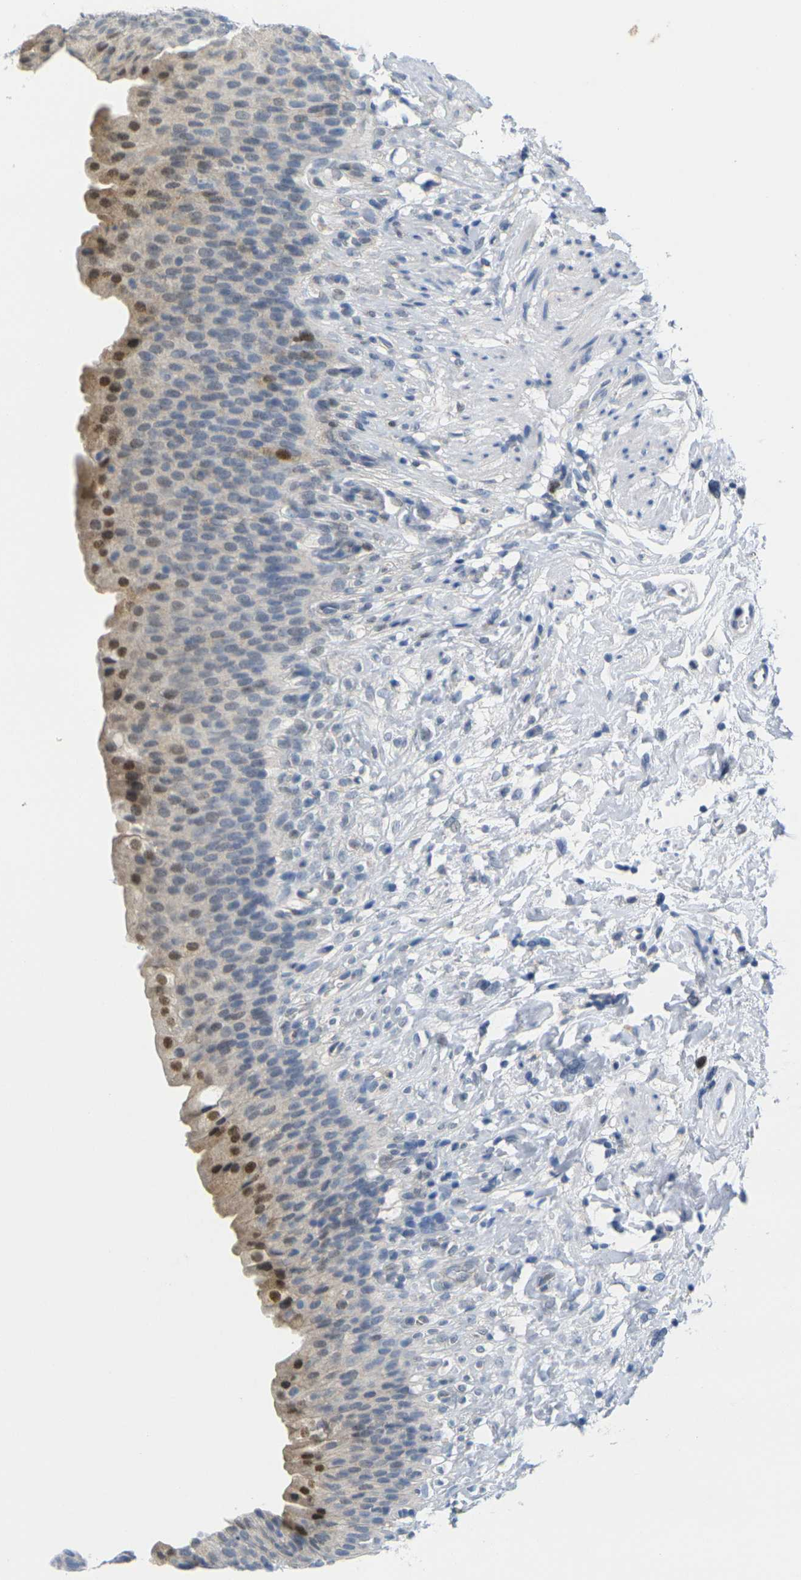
{"staining": {"intensity": "moderate", "quantity": "<25%", "location": "cytoplasmic/membranous,nuclear"}, "tissue": "urinary bladder", "cell_type": "Urothelial cells", "image_type": "normal", "snomed": [{"axis": "morphology", "description": "Normal tissue, NOS"}, {"axis": "topography", "description": "Urinary bladder"}], "caption": "Moderate cytoplasmic/membranous,nuclear expression for a protein is present in approximately <25% of urothelial cells of unremarkable urinary bladder using immunohistochemistry (IHC).", "gene": "CDK2", "patient": {"sex": "female", "age": 79}}